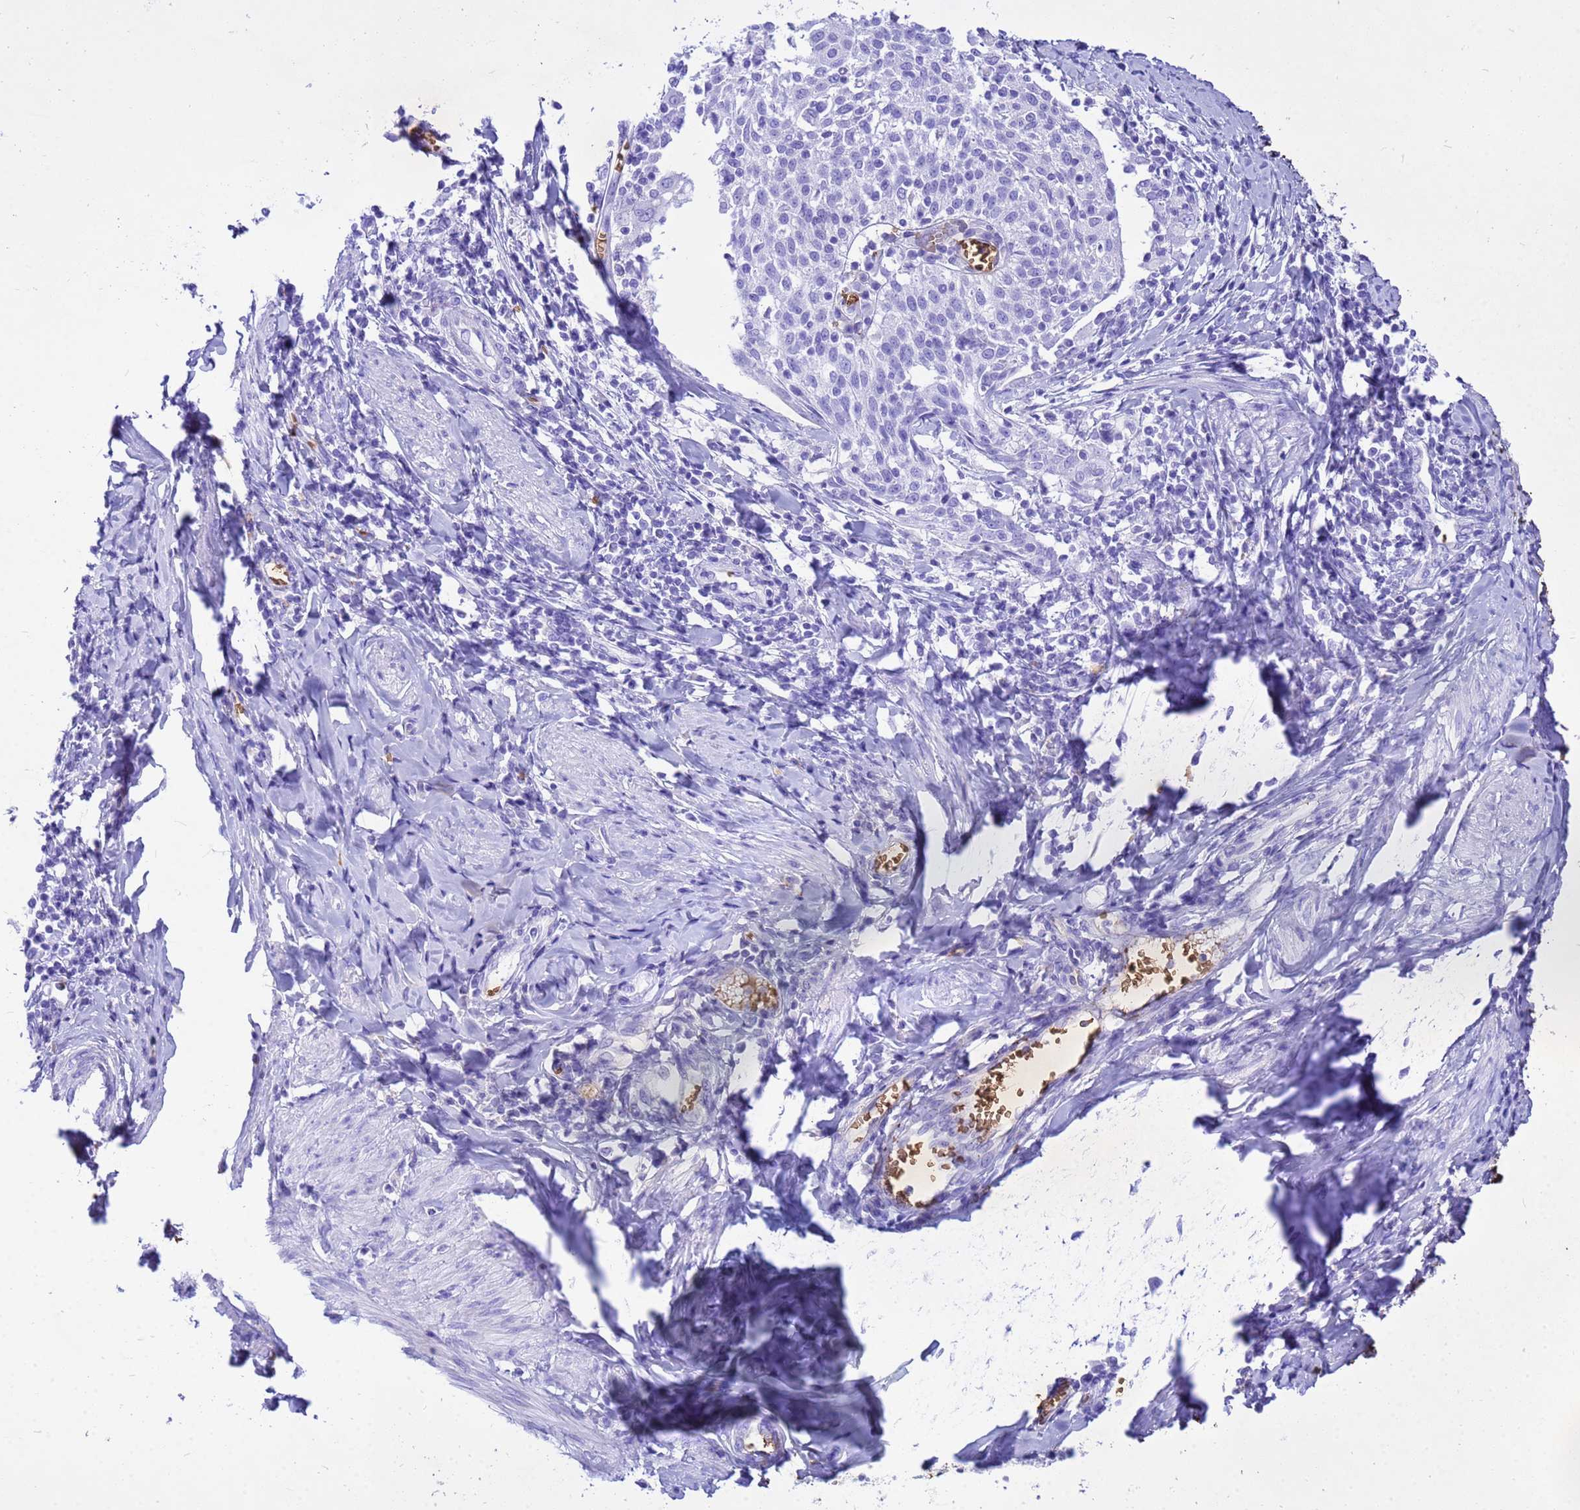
{"staining": {"intensity": "negative", "quantity": "none", "location": "none"}, "tissue": "cervical cancer", "cell_type": "Tumor cells", "image_type": "cancer", "snomed": [{"axis": "morphology", "description": "Squamous cell carcinoma, NOS"}, {"axis": "topography", "description": "Cervix"}], "caption": "A photomicrograph of cervical cancer (squamous cell carcinoma) stained for a protein reveals no brown staining in tumor cells. (Stains: DAB (3,3'-diaminobenzidine) immunohistochemistry with hematoxylin counter stain, Microscopy: brightfield microscopy at high magnification).", "gene": "HBA2", "patient": {"sex": "female", "age": 52}}